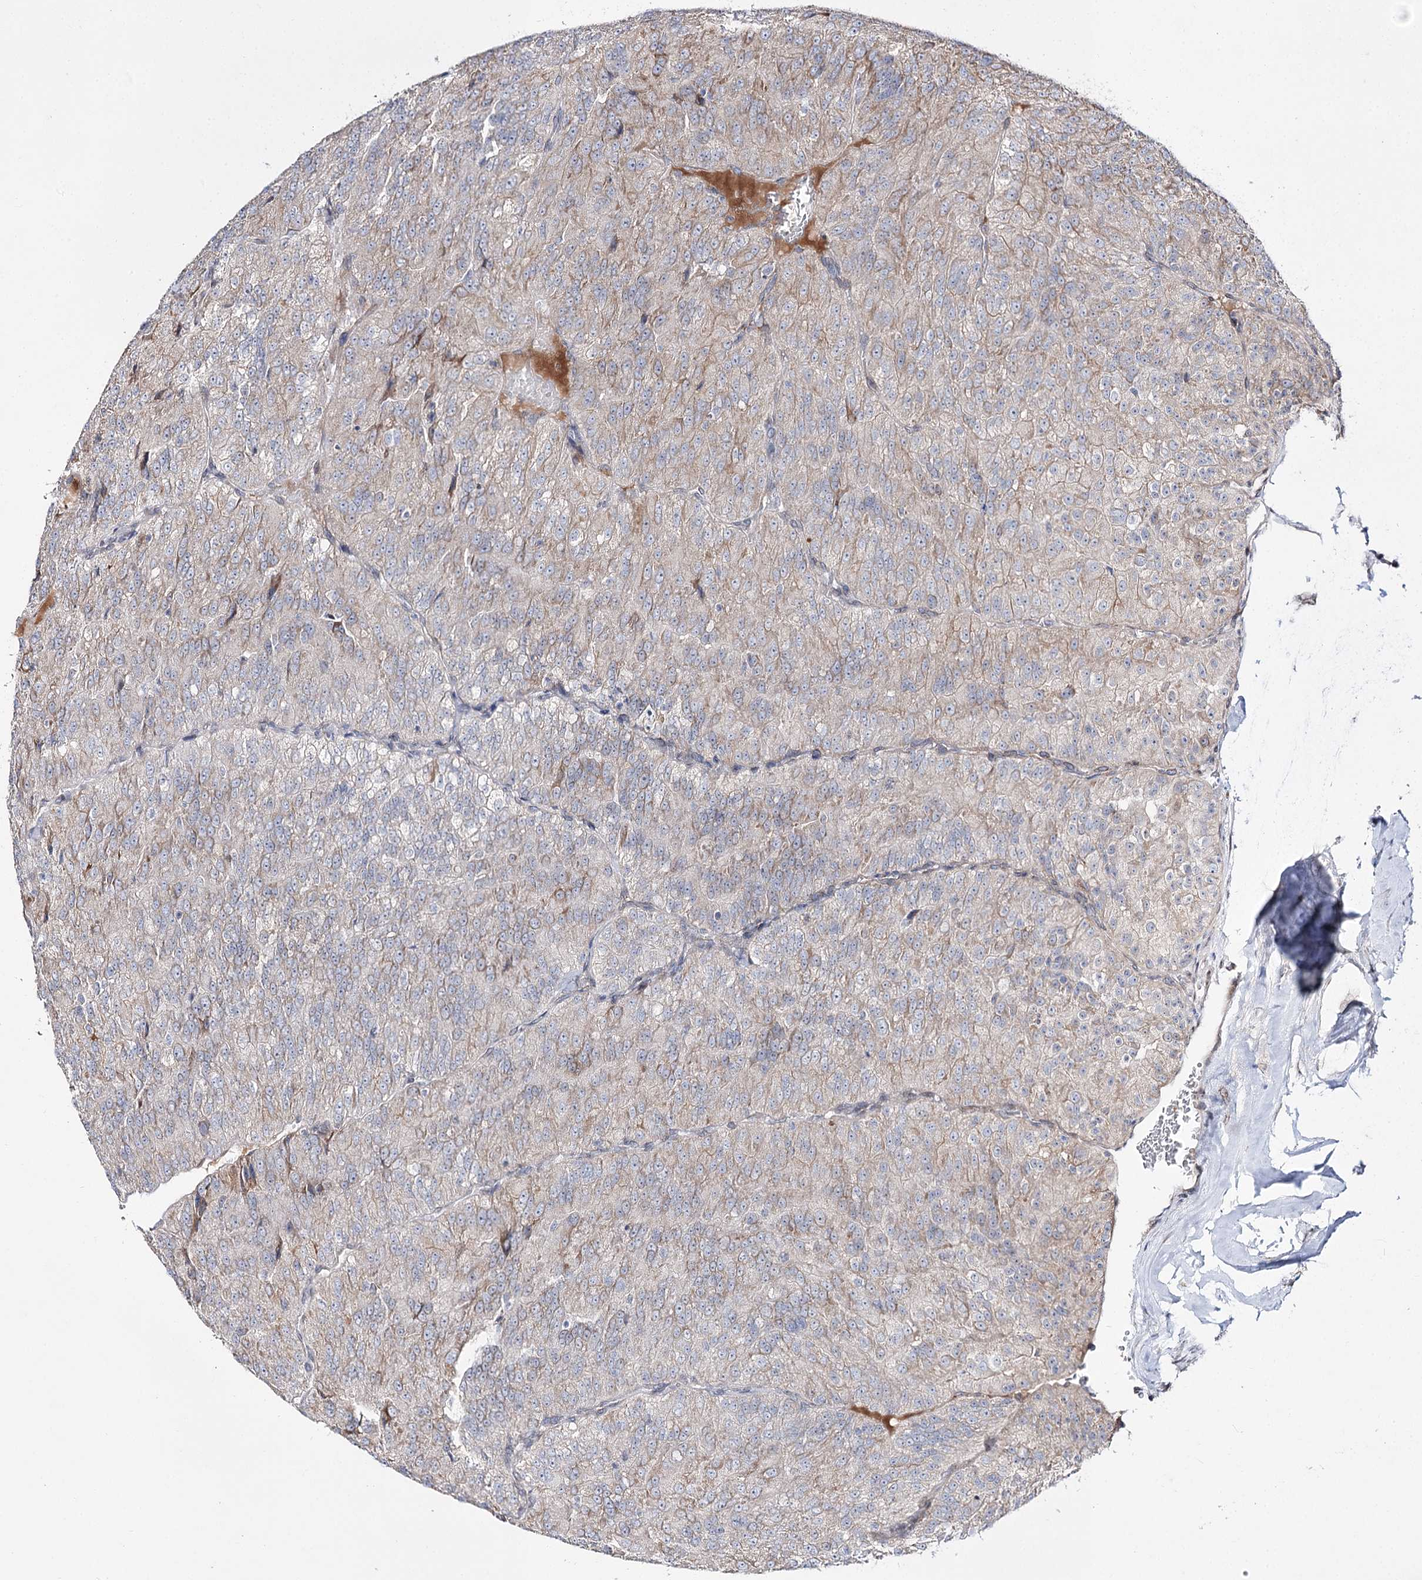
{"staining": {"intensity": "weak", "quantity": "<25%", "location": "cytoplasmic/membranous"}, "tissue": "renal cancer", "cell_type": "Tumor cells", "image_type": "cancer", "snomed": [{"axis": "morphology", "description": "Adenocarcinoma, NOS"}, {"axis": "topography", "description": "Kidney"}], "caption": "Immunohistochemistry (IHC) of human renal adenocarcinoma exhibits no staining in tumor cells.", "gene": "C11orf80", "patient": {"sex": "female", "age": 63}}